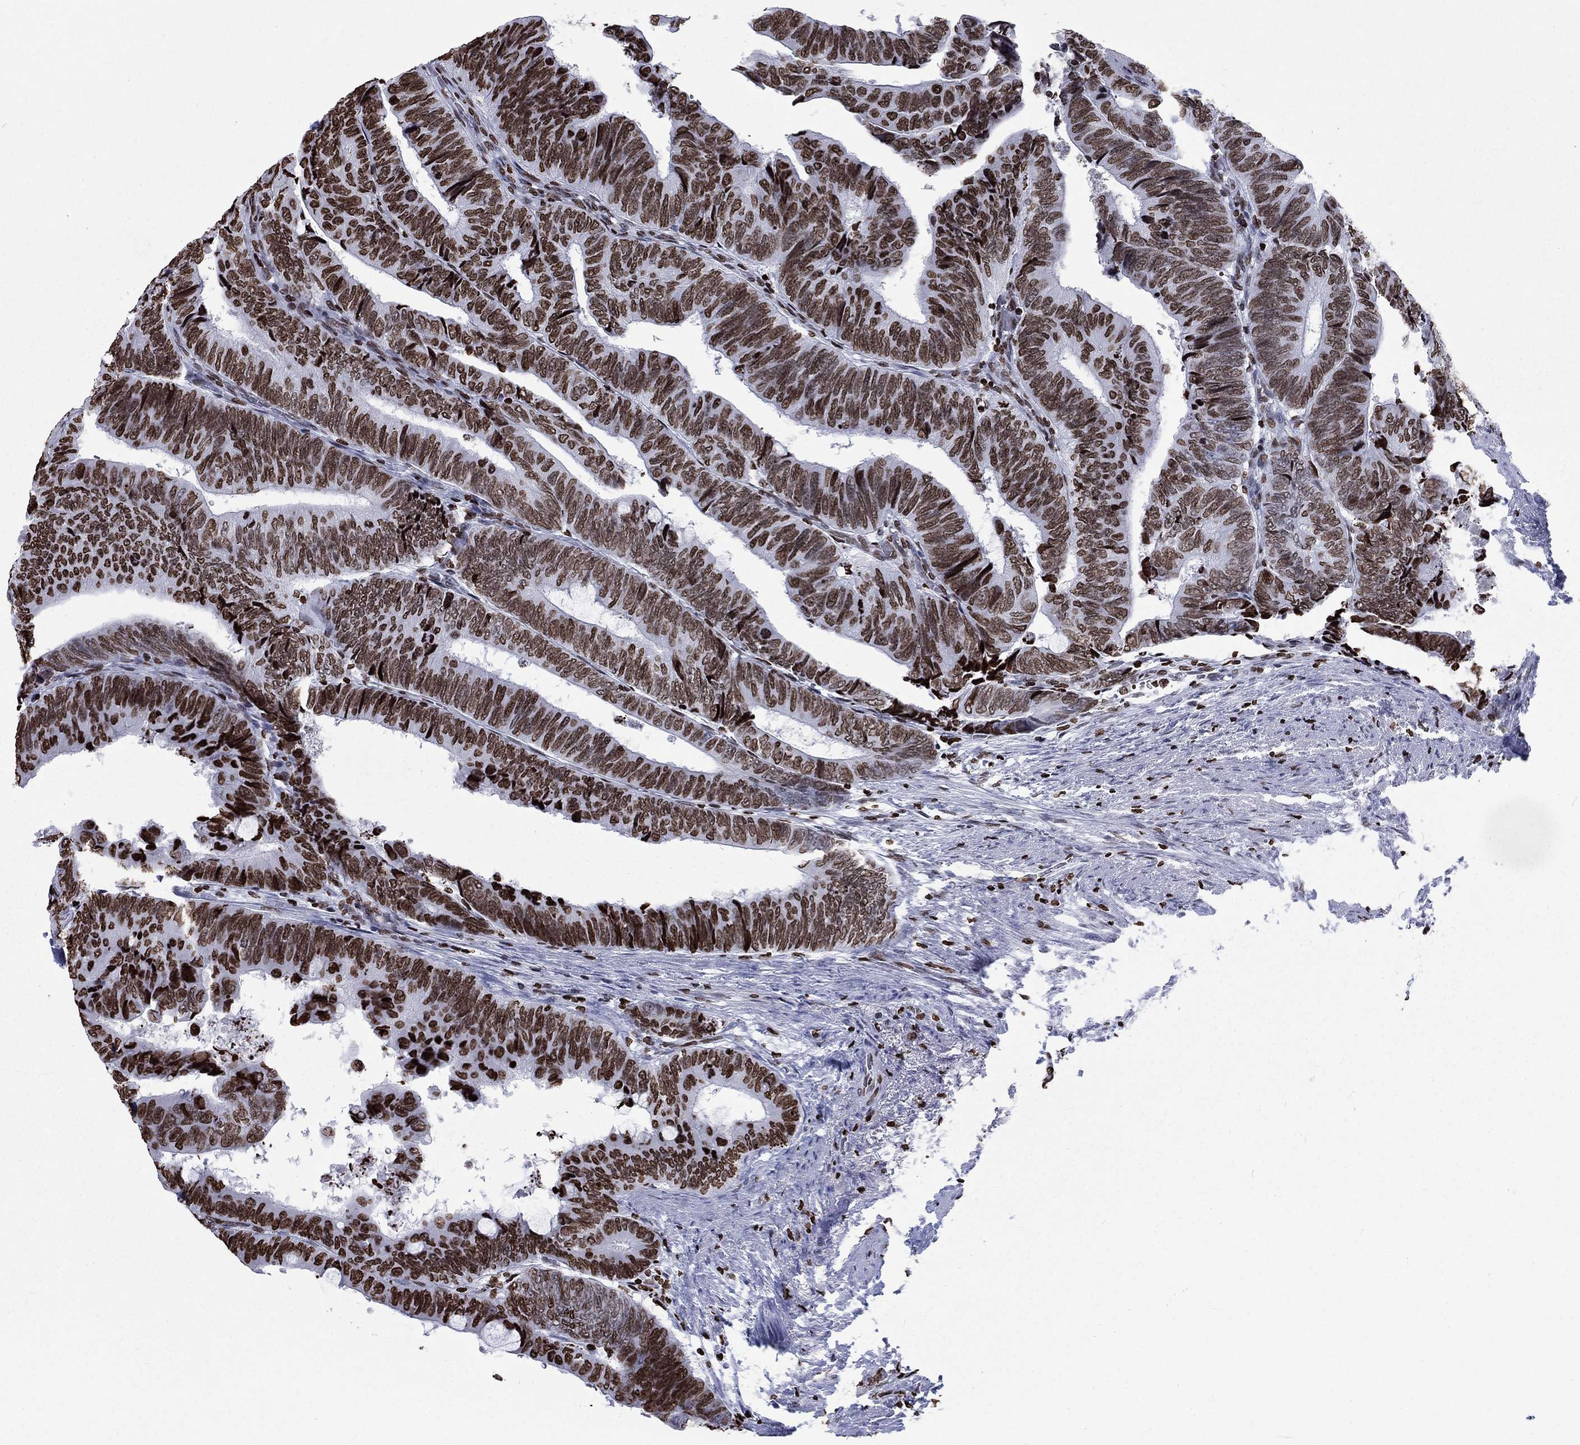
{"staining": {"intensity": "strong", "quantity": ">75%", "location": "nuclear"}, "tissue": "colorectal cancer", "cell_type": "Tumor cells", "image_type": "cancer", "snomed": [{"axis": "morphology", "description": "Normal tissue, NOS"}, {"axis": "morphology", "description": "Adenocarcinoma, NOS"}, {"axis": "topography", "description": "Rectum"}, {"axis": "topography", "description": "Peripheral nerve tissue"}], "caption": "The photomicrograph shows staining of colorectal cancer (adenocarcinoma), revealing strong nuclear protein staining (brown color) within tumor cells.", "gene": "H1-5", "patient": {"sex": "male", "age": 92}}